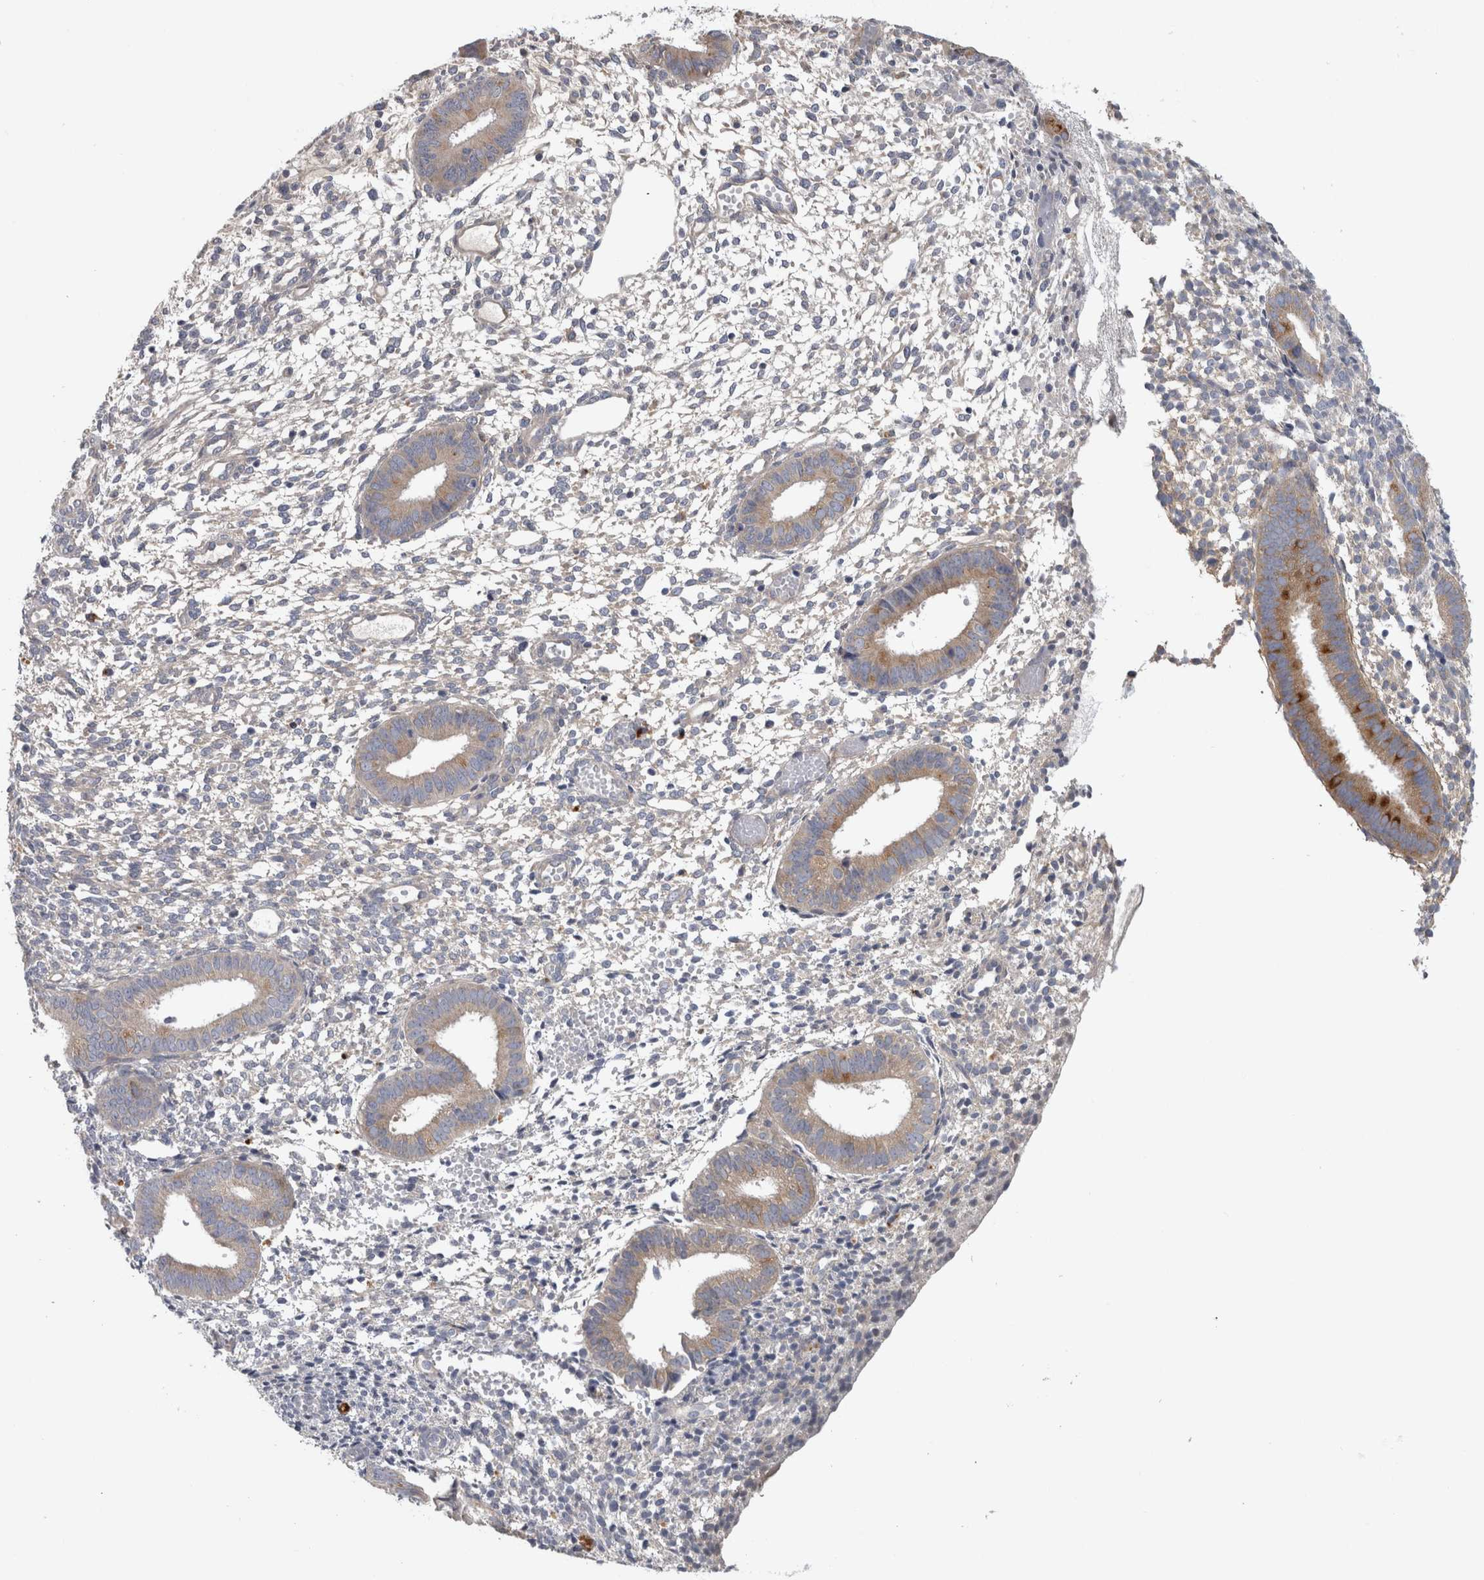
{"staining": {"intensity": "negative", "quantity": "none", "location": "none"}, "tissue": "endometrium", "cell_type": "Cells in endometrial stroma", "image_type": "normal", "snomed": [{"axis": "morphology", "description": "Normal tissue, NOS"}, {"axis": "topography", "description": "Endometrium"}], "caption": "Micrograph shows no significant protein staining in cells in endometrial stroma of normal endometrium.", "gene": "ATXN2", "patient": {"sex": "female", "age": 46}}